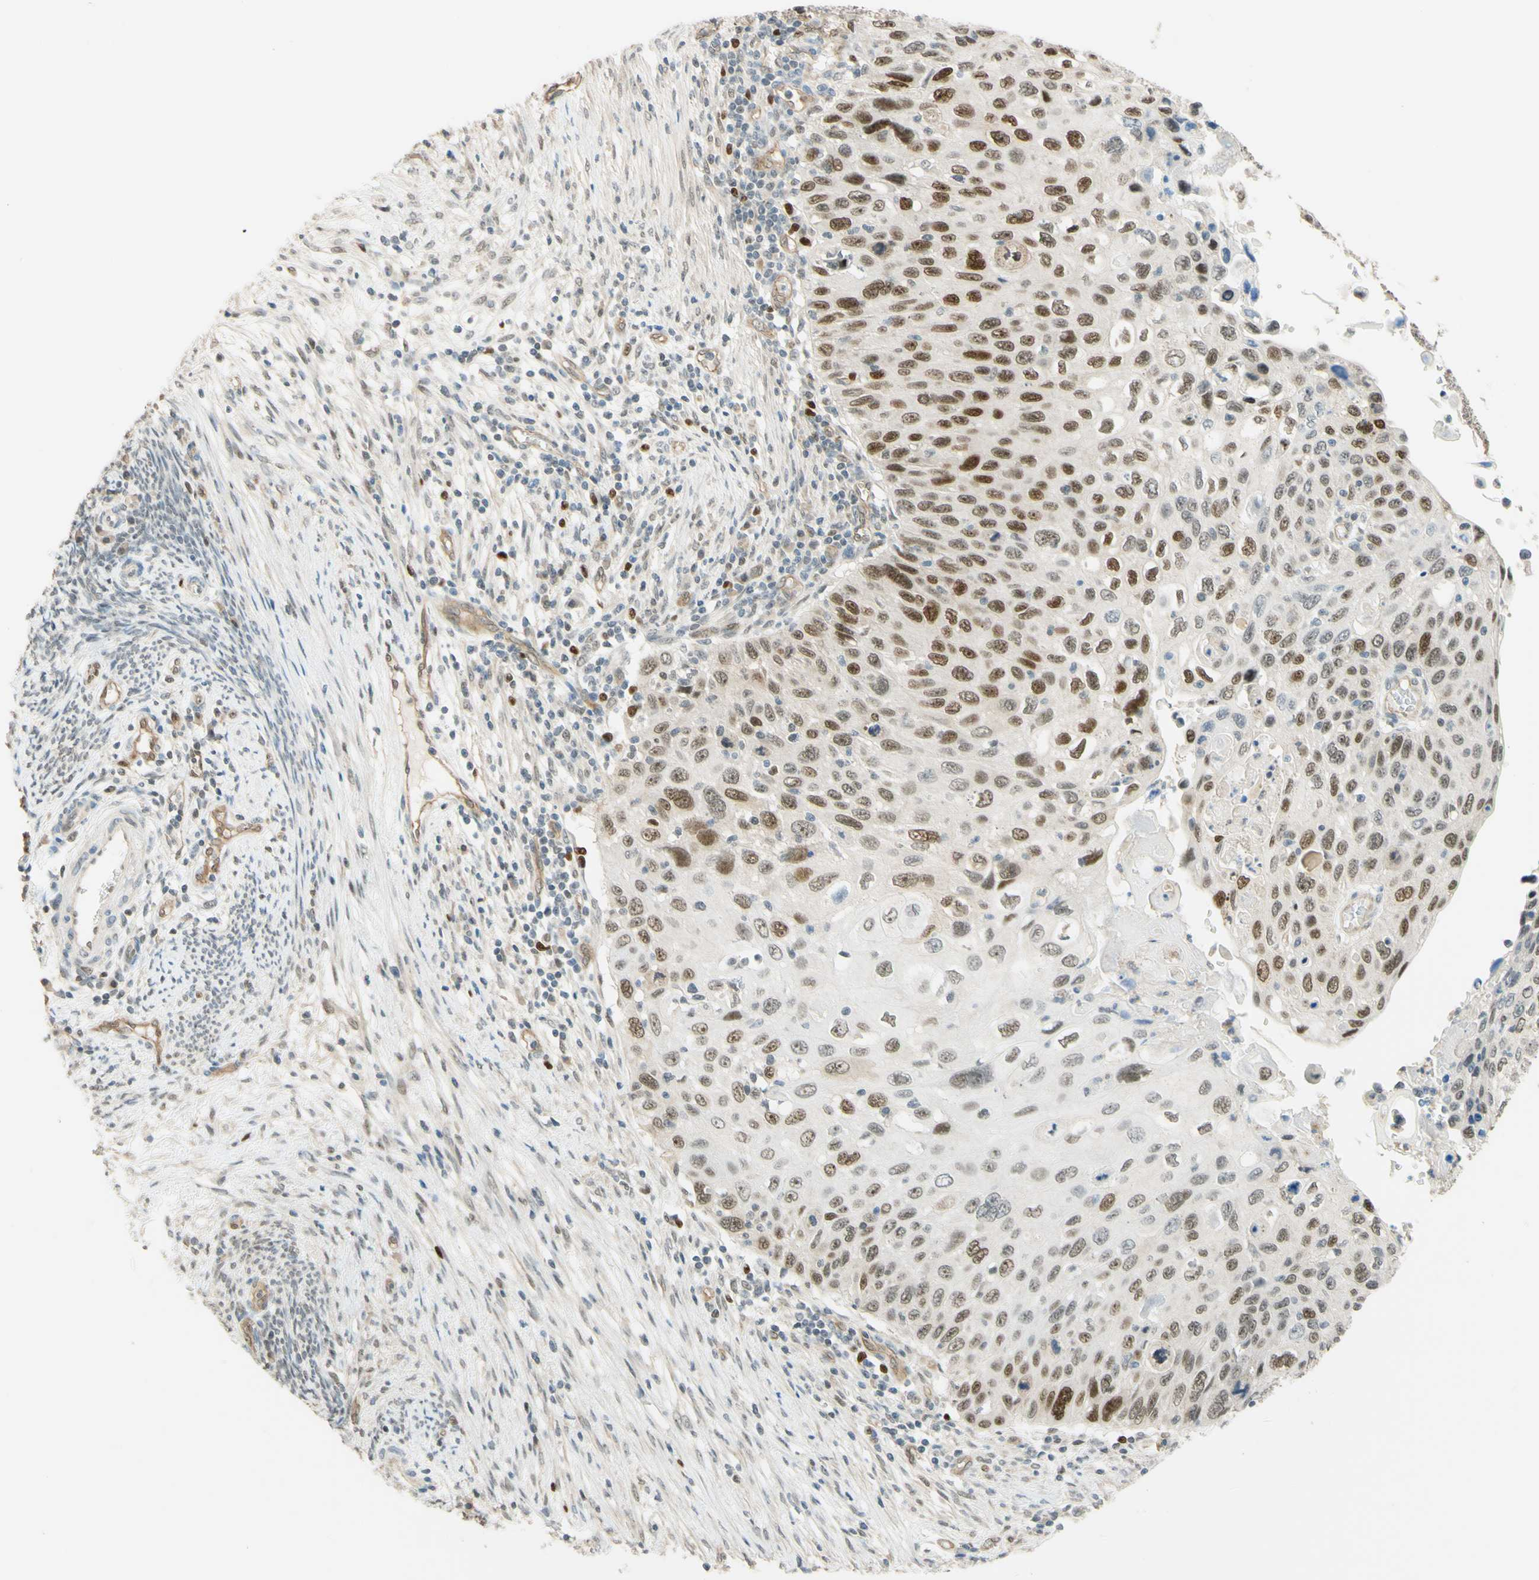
{"staining": {"intensity": "moderate", "quantity": ">75%", "location": "nuclear"}, "tissue": "cervical cancer", "cell_type": "Tumor cells", "image_type": "cancer", "snomed": [{"axis": "morphology", "description": "Squamous cell carcinoma, NOS"}, {"axis": "topography", "description": "Cervix"}], "caption": "Immunohistochemistry histopathology image of neoplastic tissue: human squamous cell carcinoma (cervical) stained using IHC shows medium levels of moderate protein expression localized specifically in the nuclear of tumor cells, appearing as a nuclear brown color.", "gene": "POLB", "patient": {"sex": "female", "age": 70}}